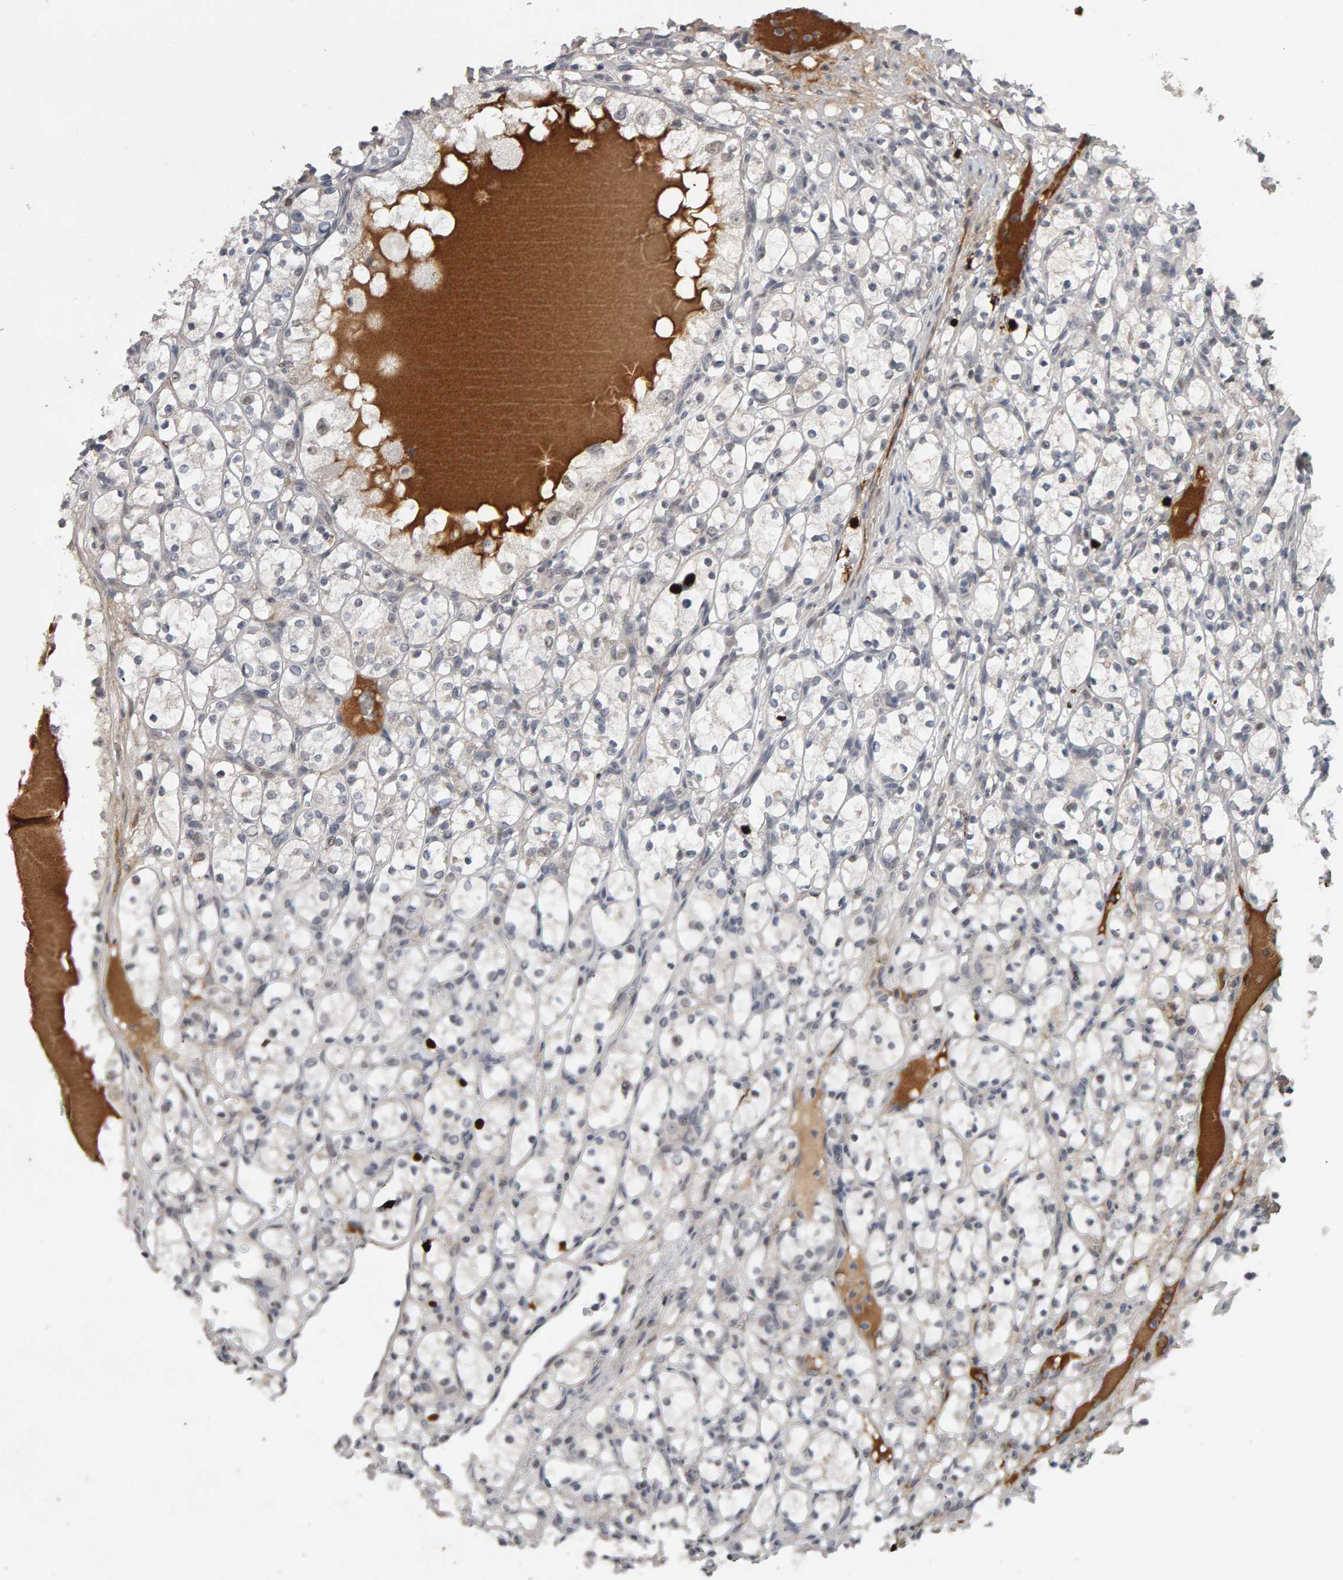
{"staining": {"intensity": "negative", "quantity": "none", "location": "none"}, "tissue": "renal cancer", "cell_type": "Tumor cells", "image_type": "cancer", "snomed": [{"axis": "morphology", "description": "Adenocarcinoma, NOS"}, {"axis": "topography", "description": "Kidney"}], "caption": "This image is of renal cancer (adenocarcinoma) stained with immunohistochemistry (IHC) to label a protein in brown with the nuclei are counter-stained blue. There is no expression in tumor cells.", "gene": "IPO8", "patient": {"sex": "female", "age": 69}}